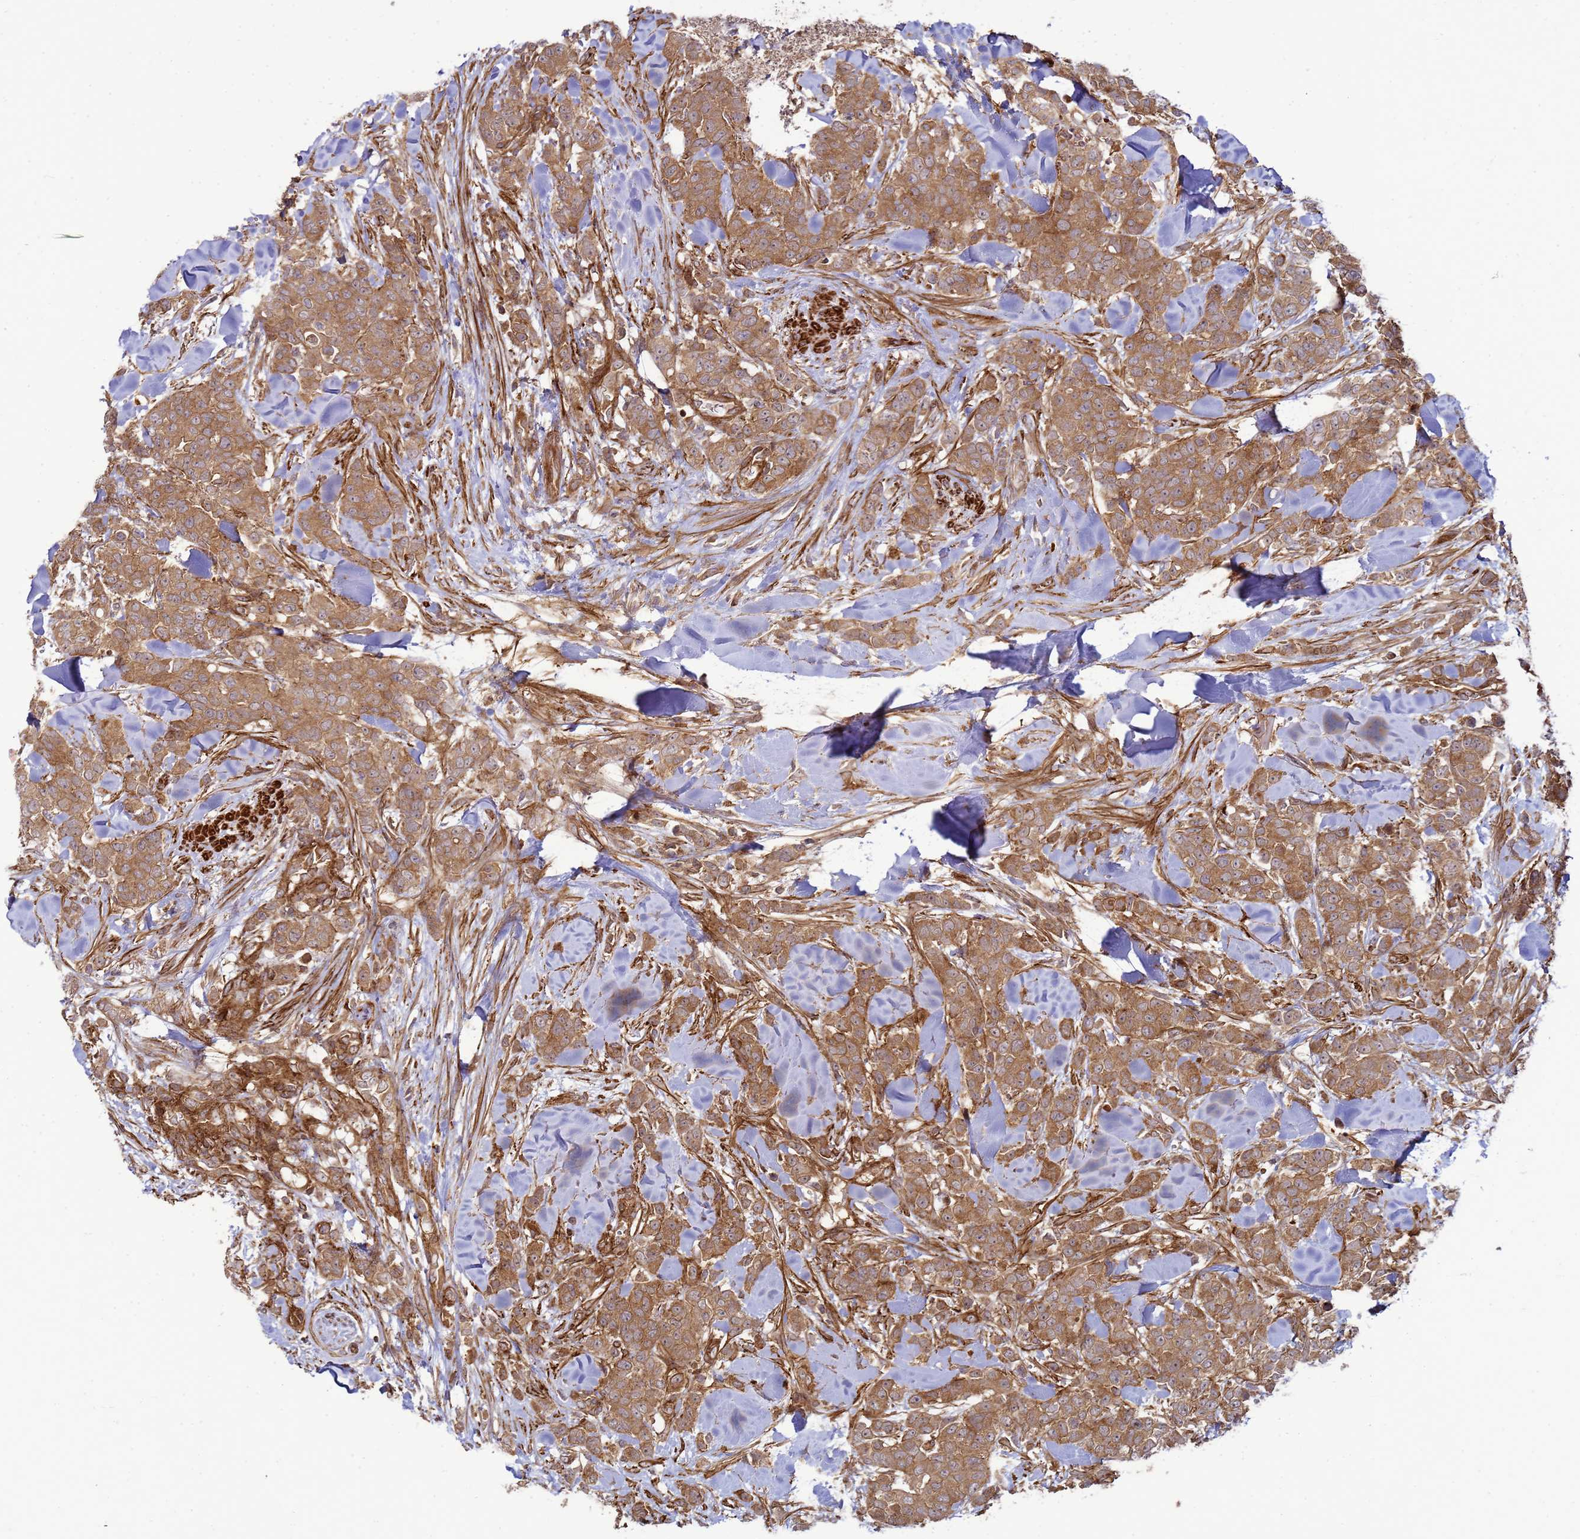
{"staining": {"intensity": "moderate", "quantity": ">75%", "location": "cytoplasmic/membranous"}, "tissue": "breast cancer", "cell_type": "Tumor cells", "image_type": "cancer", "snomed": [{"axis": "morphology", "description": "Lobular carcinoma"}, {"axis": "topography", "description": "Breast"}], "caption": "Human breast cancer stained with a protein marker shows moderate staining in tumor cells.", "gene": "CNOT1", "patient": {"sex": "female", "age": 91}}